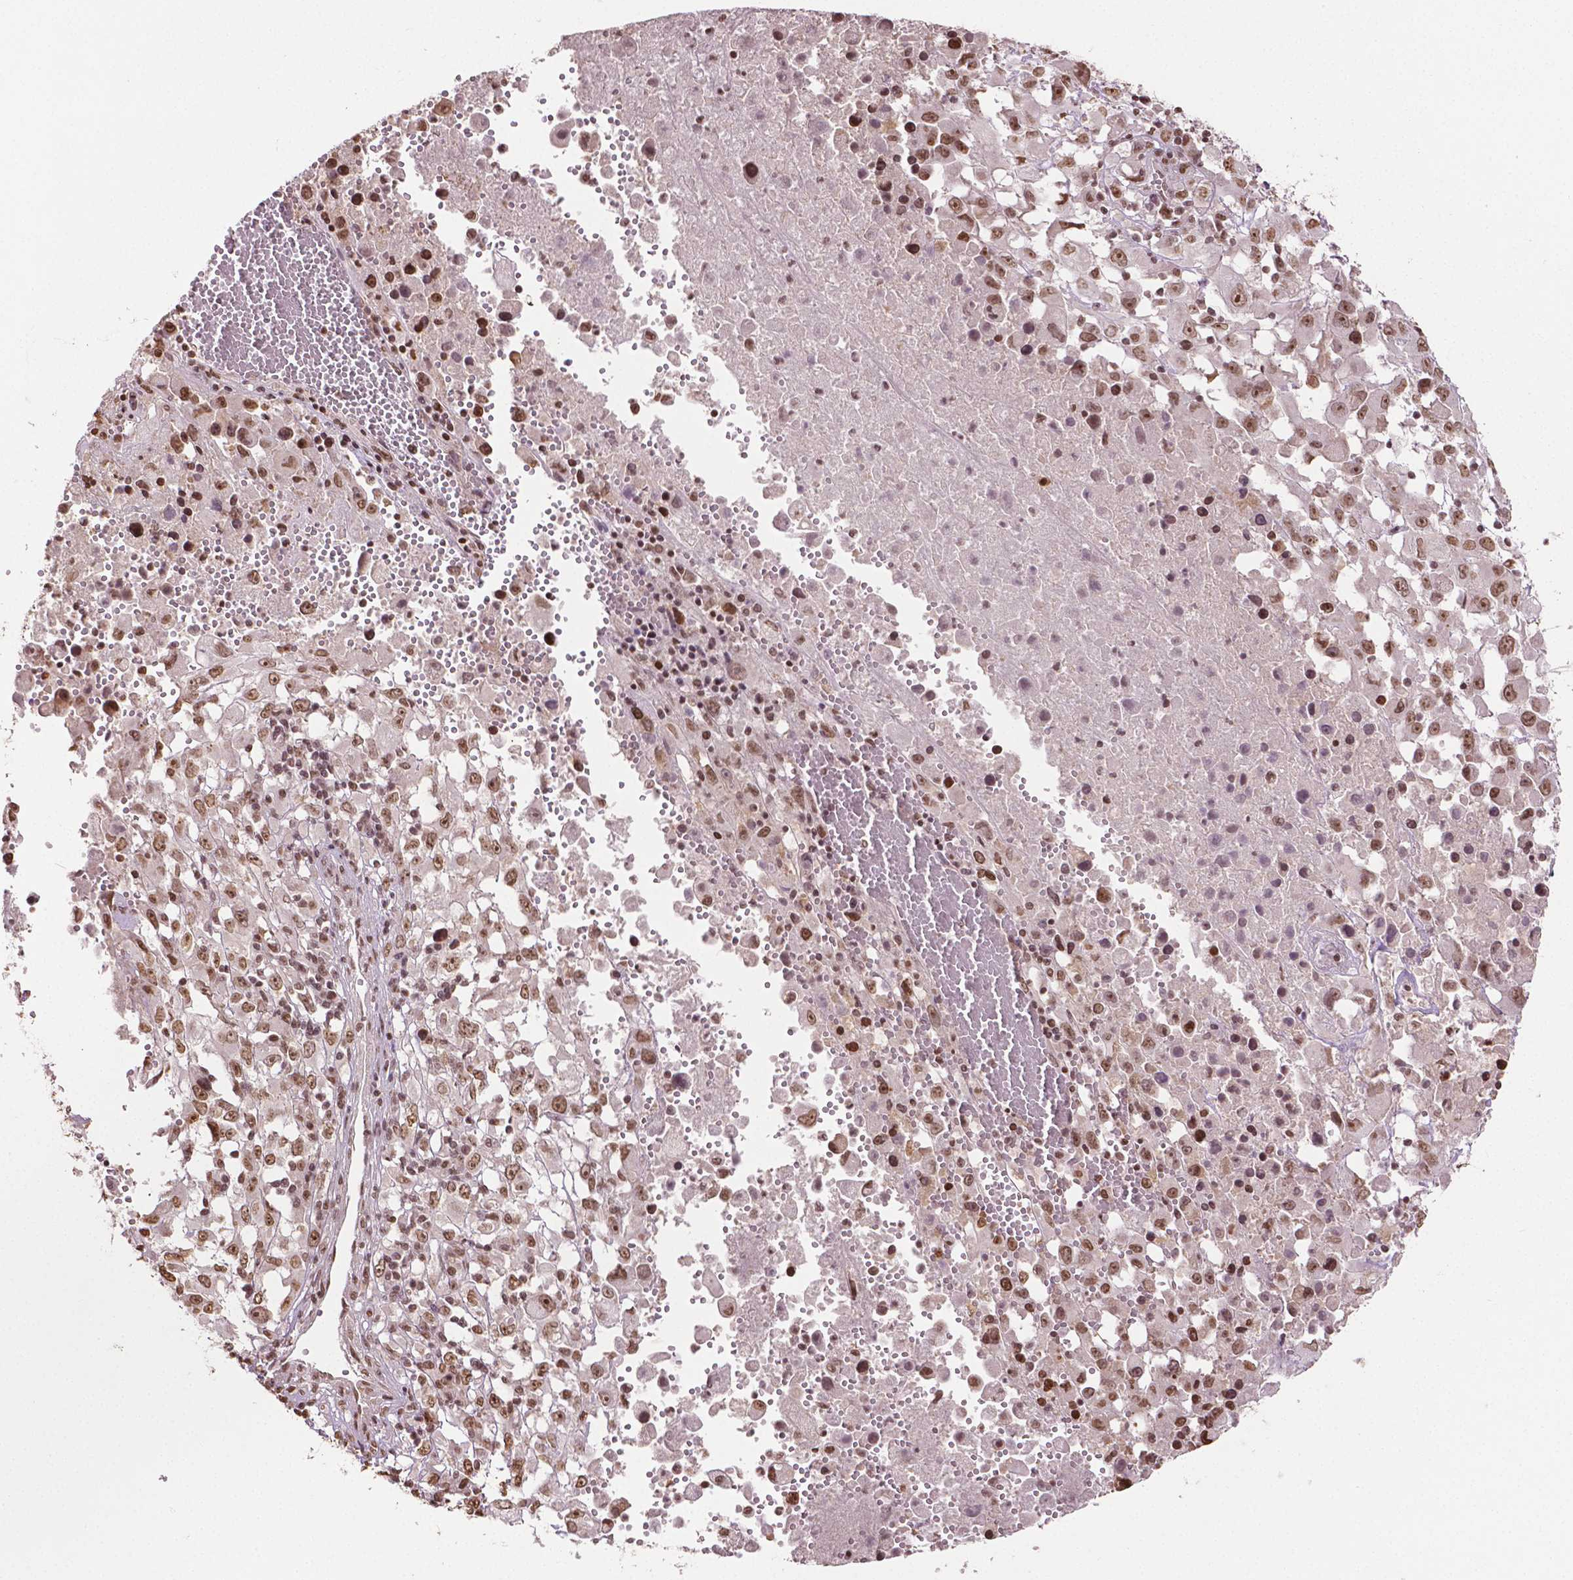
{"staining": {"intensity": "moderate", "quantity": ">75%", "location": "nuclear"}, "tissue": "melanoma", "cell_type": "Tumor cells", "image_type": "cancer", "snomed": [{"axis": "morphology", "description": "Malignant melanoma, Metastatic site"}, {"axis": "topography", "description": "Soft tissue"}], "caption": "A medium amount of moderate nuclear expression is present in about >75% of tumor cells in melanoma tissue.", "gene": "DEK", "patient": {"sex": "male", "age": 50}}